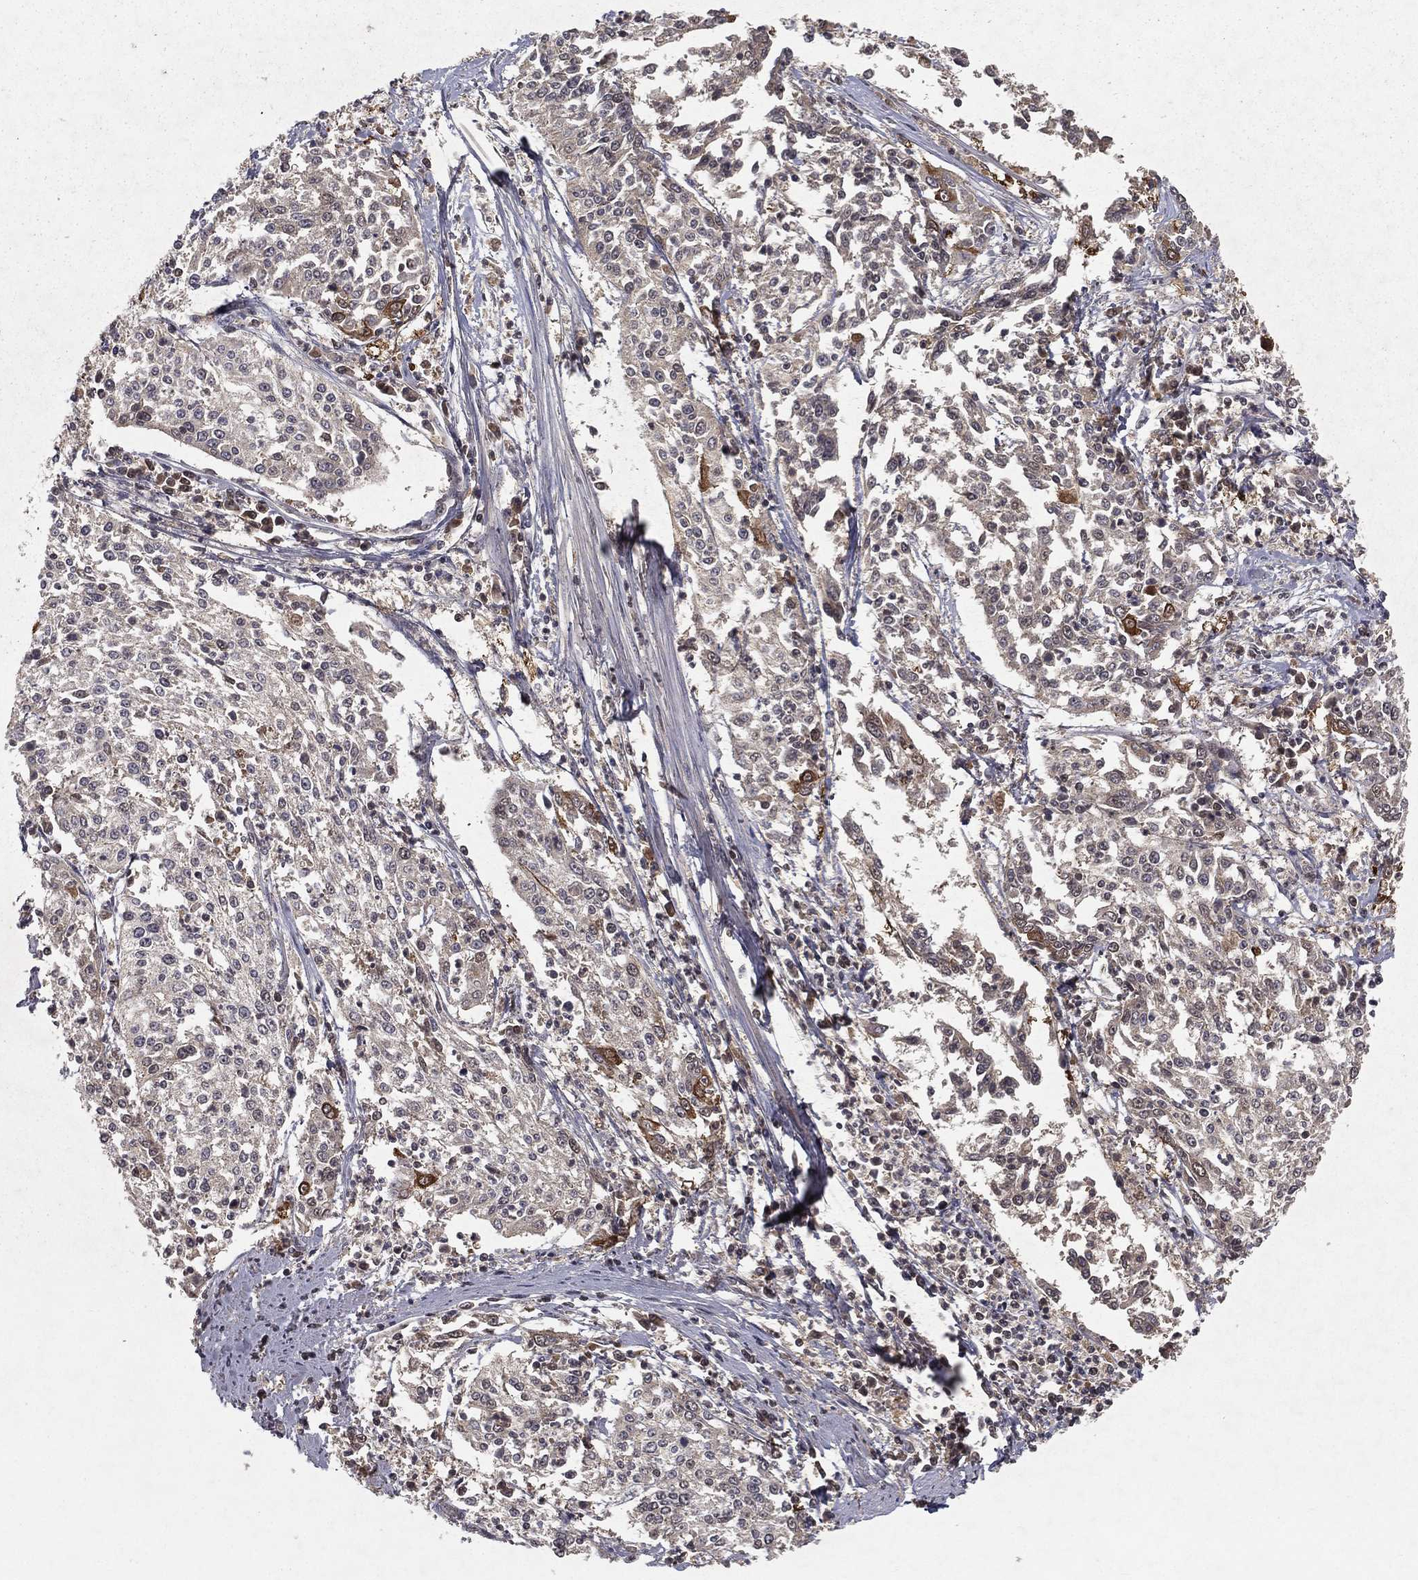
{"staining": {"intensity": "moderate", "quantity": "<25%", "location": "cytoplasmic/membranous"}, "tissue": "cervical cancer", "cell_type": "Tumor cells", "image_type": "cancer", "snomed": [{"axis": "morphology", "description": "Squamous cell carcinoma, NOS"}, {"axis": "topography", "description": "Cervix"}], "caption": "Squamous cell carcinoma (cervical) tissue demonstrates moderate cytoplasmic/membranous staining in about <25% of tumor cells", "gene": "ZDHHC15", "patient": {"sex": "female", "age": 41}}